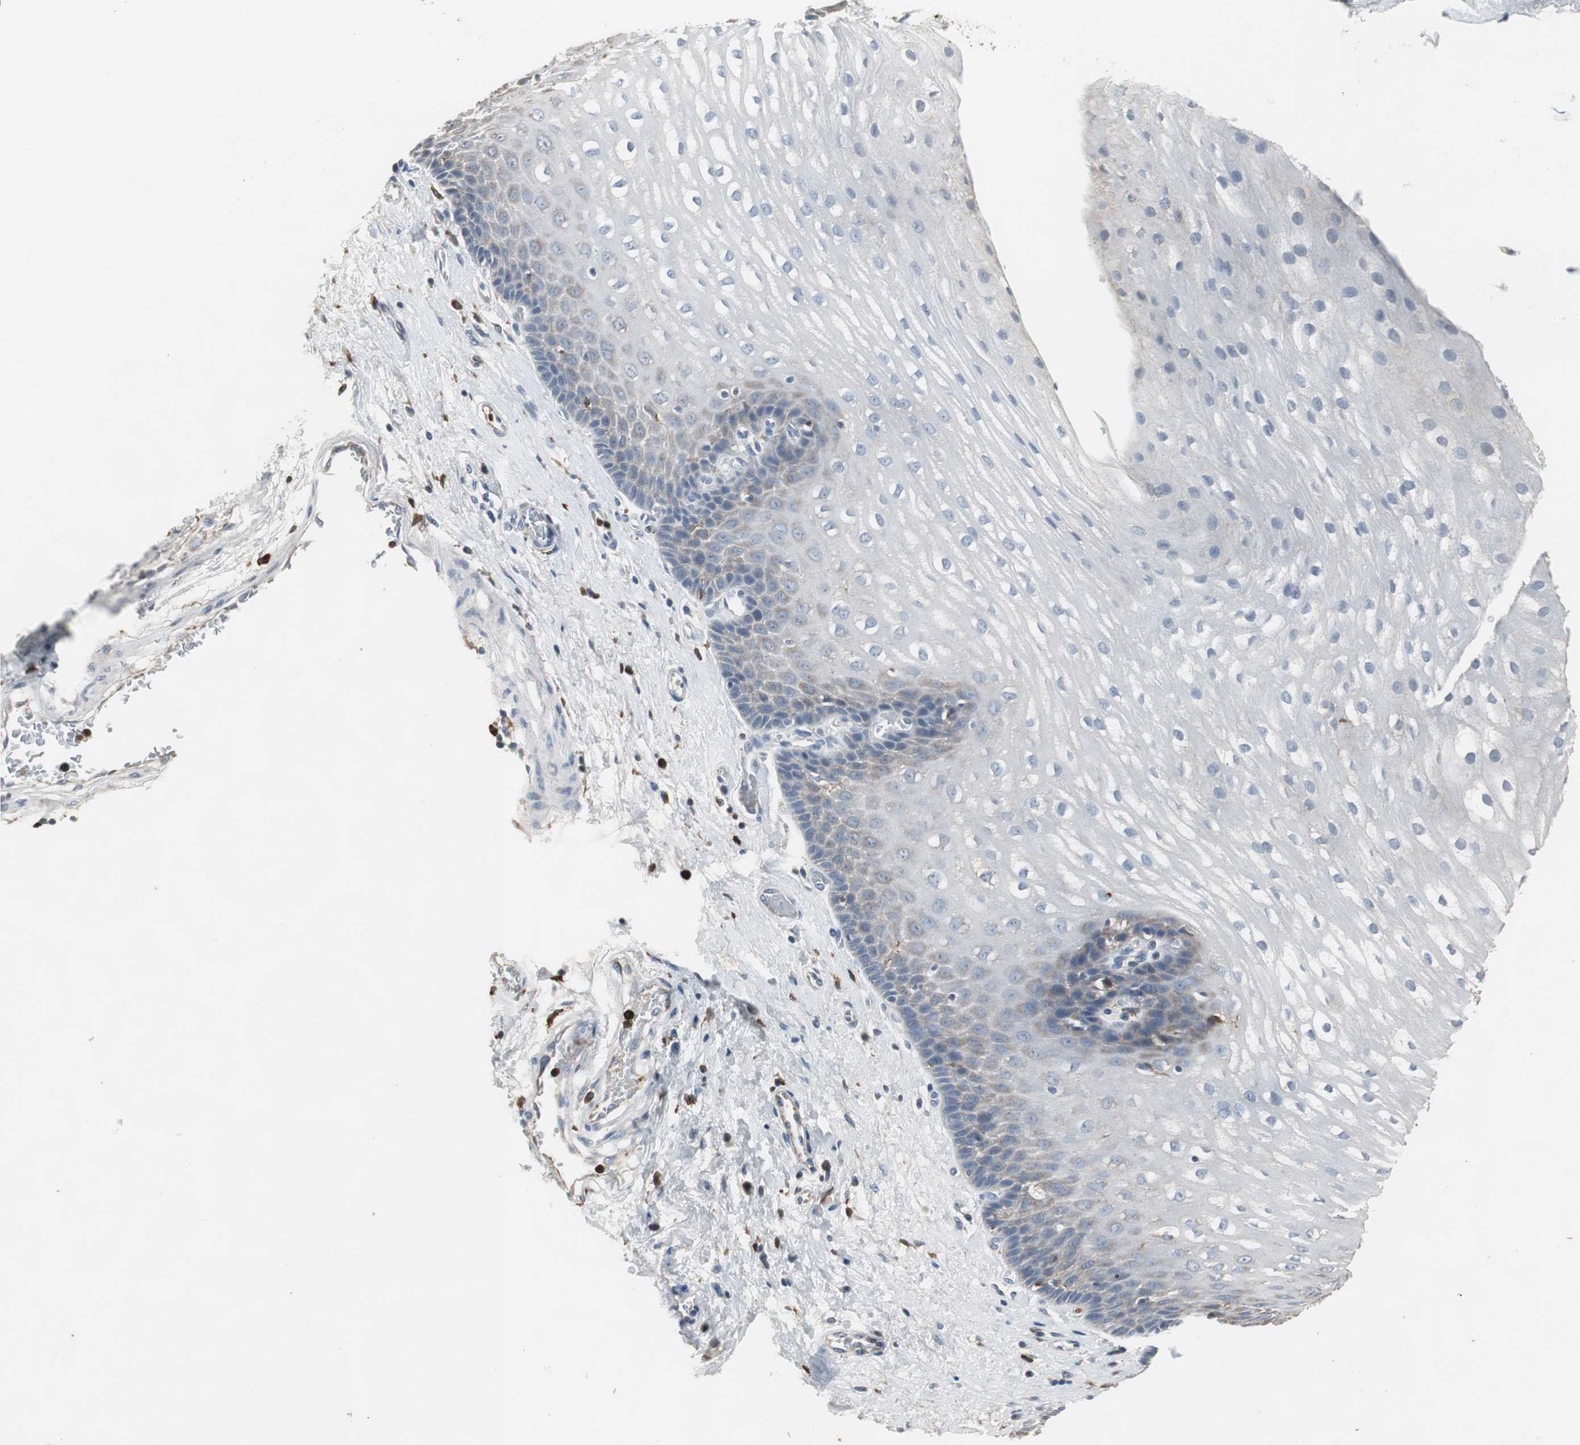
{"staining": {"intensity": "weak", "quantity": "<25%", "location": "cytoplasmic/membranous"}, "tissue": "esophagus", "cell_type": "Squamous epithelial cells", "image_type": "normal", "snomed": [{"axis": "morphology", "description": "Normal tissue, NOS"}, {"axis": "topography", "description": "Esophagus"}], "caption": "This is a image of immunohistochemistry staining of unremarkable esophagus, which shows no expression in squamous epithelial cells. (Brightfield microscopy of DAB (3,3'-diaminobenzidine) immunohistochemistry at high magnification).", "gene": "NCF2", "patient": {"sex": "male", "age": 48}}